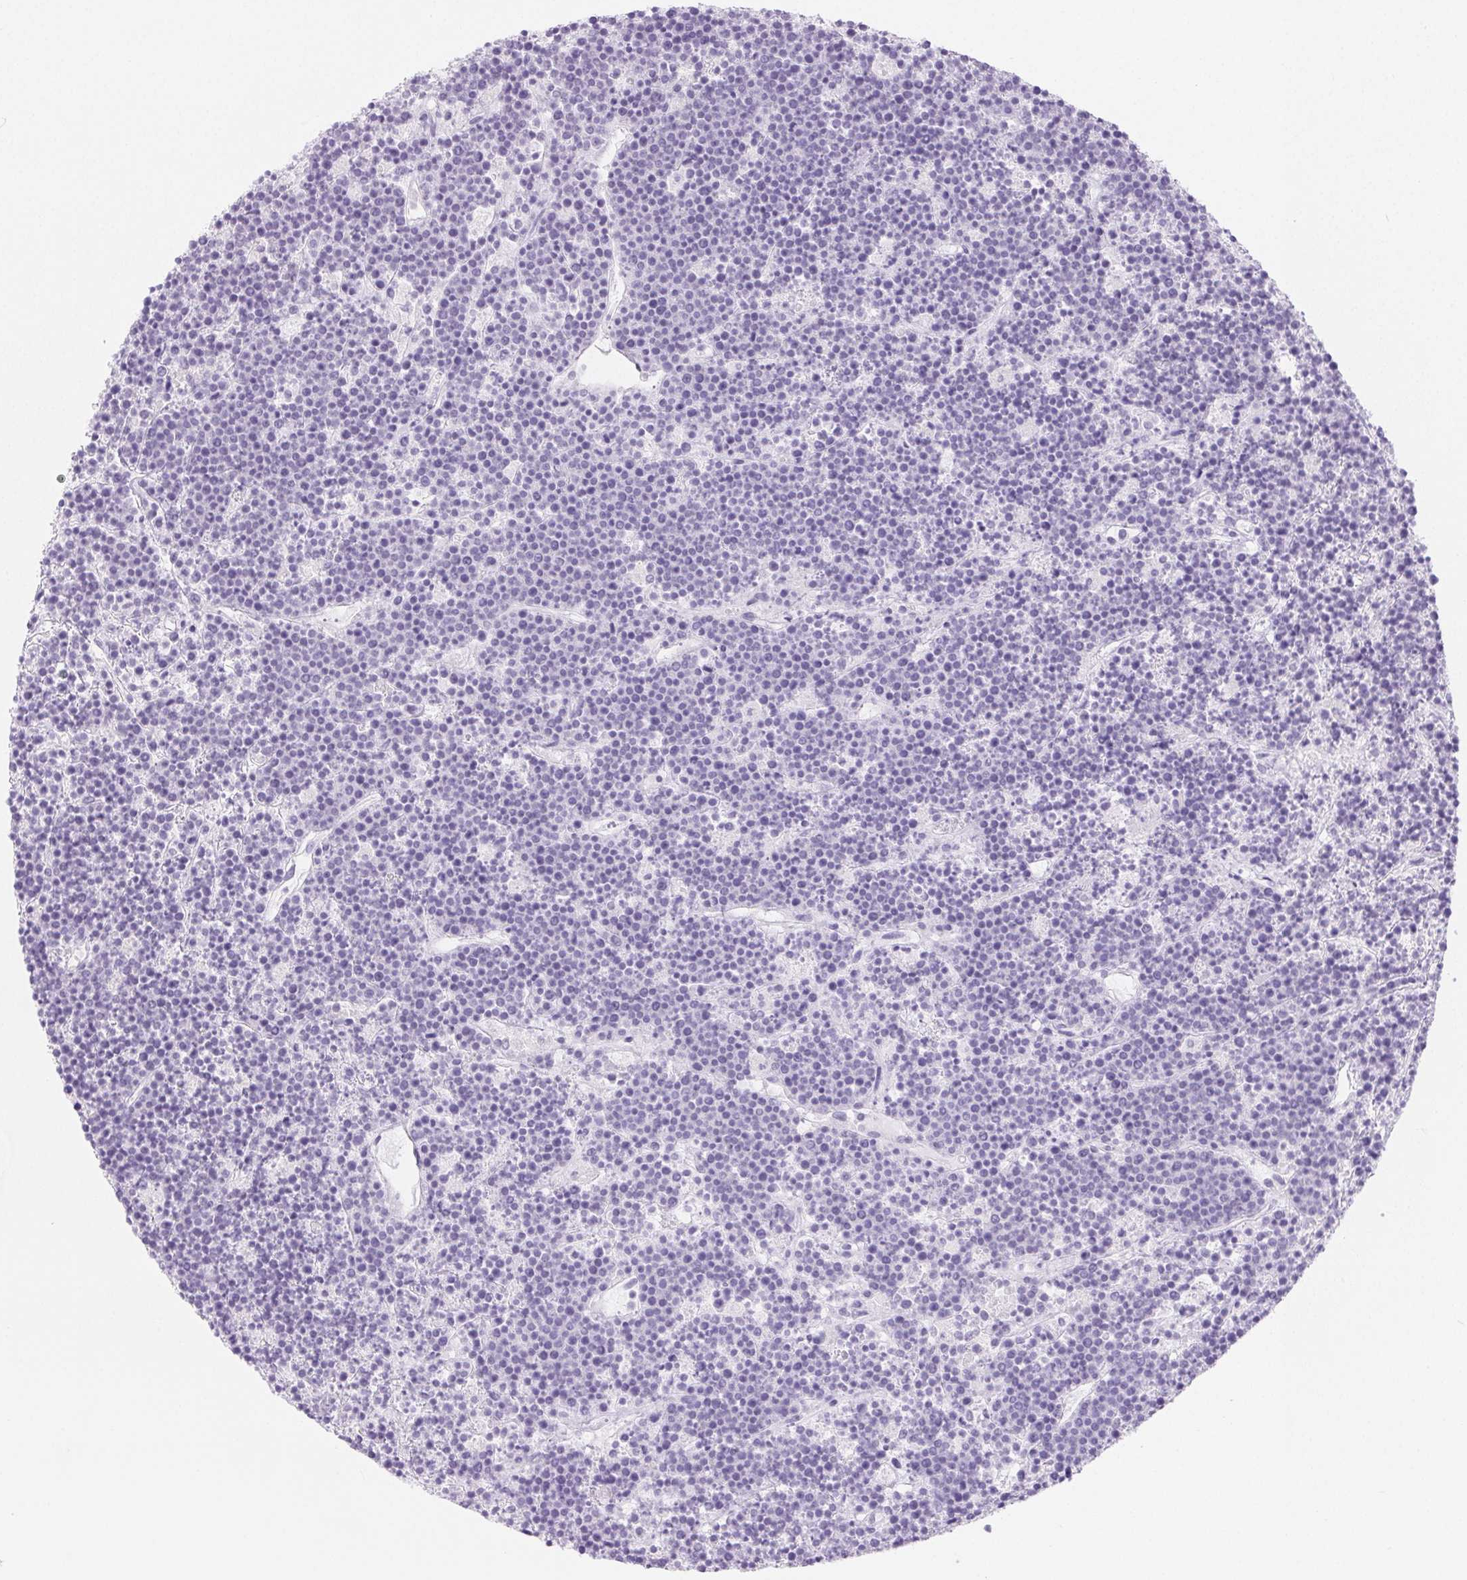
{"staining": {"intensity": "negative", "quantity": "none", "location": "none"}, "tissue": "lymphoma", "cell_type": "Tumor cells", "image_type": "cancer", "snomed": [{"axis": "morphology", "description": "Malignant lymphoma, non-Hodgkin's type, High grade"}, {"axis": "topography", "description": "Ovary"}], "caption": "This is an immunohistochemistry micrograph of human malignant lymphoma, non-Hodgkin's type (high-grade). There is no expression in tumor cells.", "gene": "SPRR3", "patient": {"sex": "female", "age": 56}}